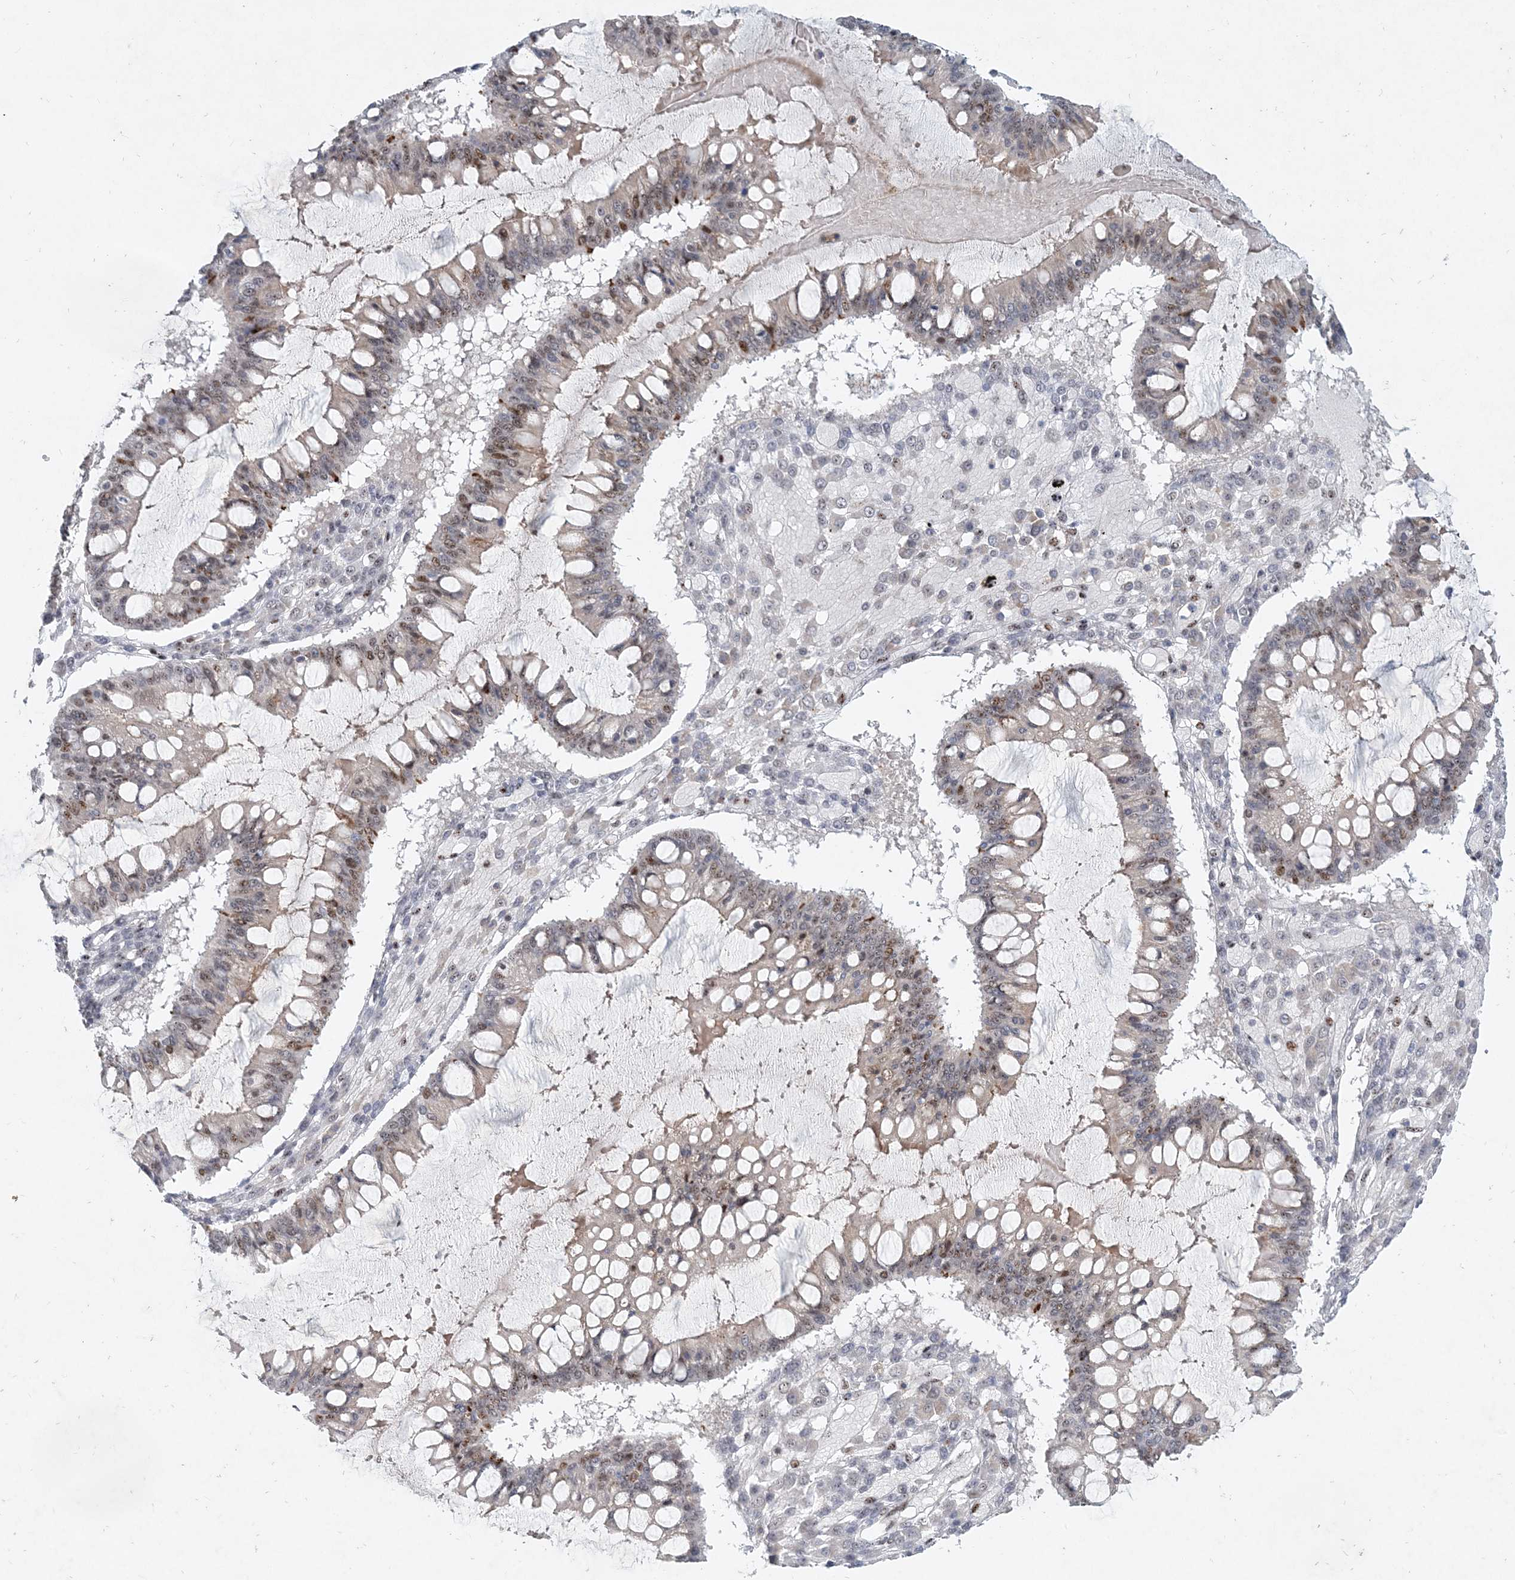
{"staining": {"intensity": "moderate", "quantity": "25%-75%", "location": "nuclear"}, "tissue": "ovarian cancer", "cell_type": "Tumor cells", "image_type": "cancer", "snomed": [{"axis": "morphology", "description": "Cystadenocarcinoma, mucinous, NOS"}, {"axis": "topography", "description": "Ovary"}], "caption": "Ovarian mucinous cystadenocarcinoma stained with DAB immunohistochemistry (IHC) demonstrates medium levels of moderate nuclear positivity in approximately 25%-75% of tumor cells.", "gene": "GIN1", "patient": {"sex": "female", "age": 73}}